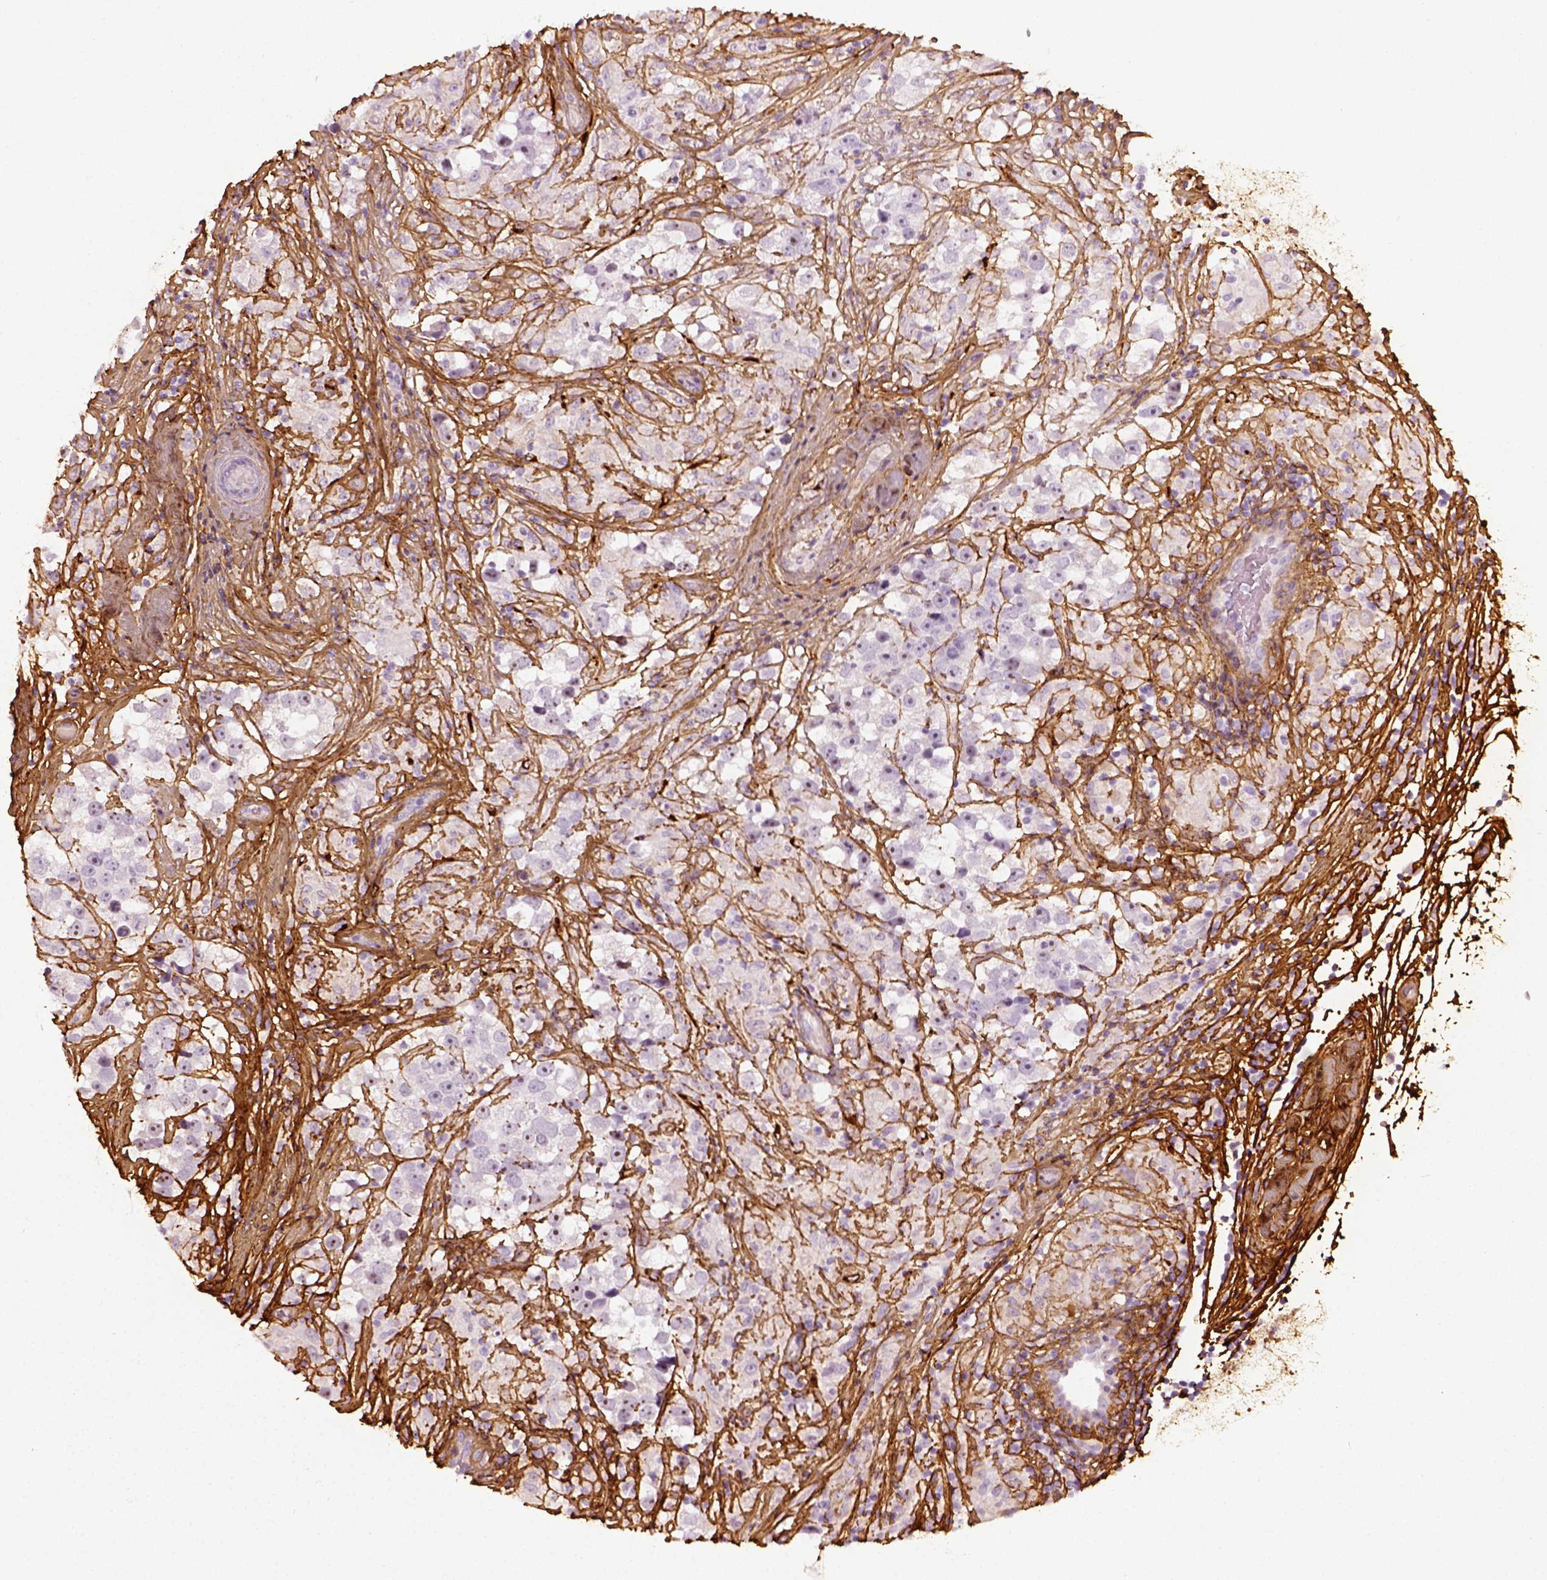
{"staining": {"intensity": "negative", "quantity": "none", "location": "none"}, "tissue": "testis cancer", "cell_type": "Tumor cells", "image_type": "cancer", "snomed": [{"axis": "morphology", "description": "Seminoma, NOS"}, {"axis": "topography", "description": "Testis"}], "caption": "Seminoma (testis) was stained to show a protein in brown. There is no significant staining in tumor cells.", "gene": "COL6A2", "patient": {"sex": "male", "age": 46}}